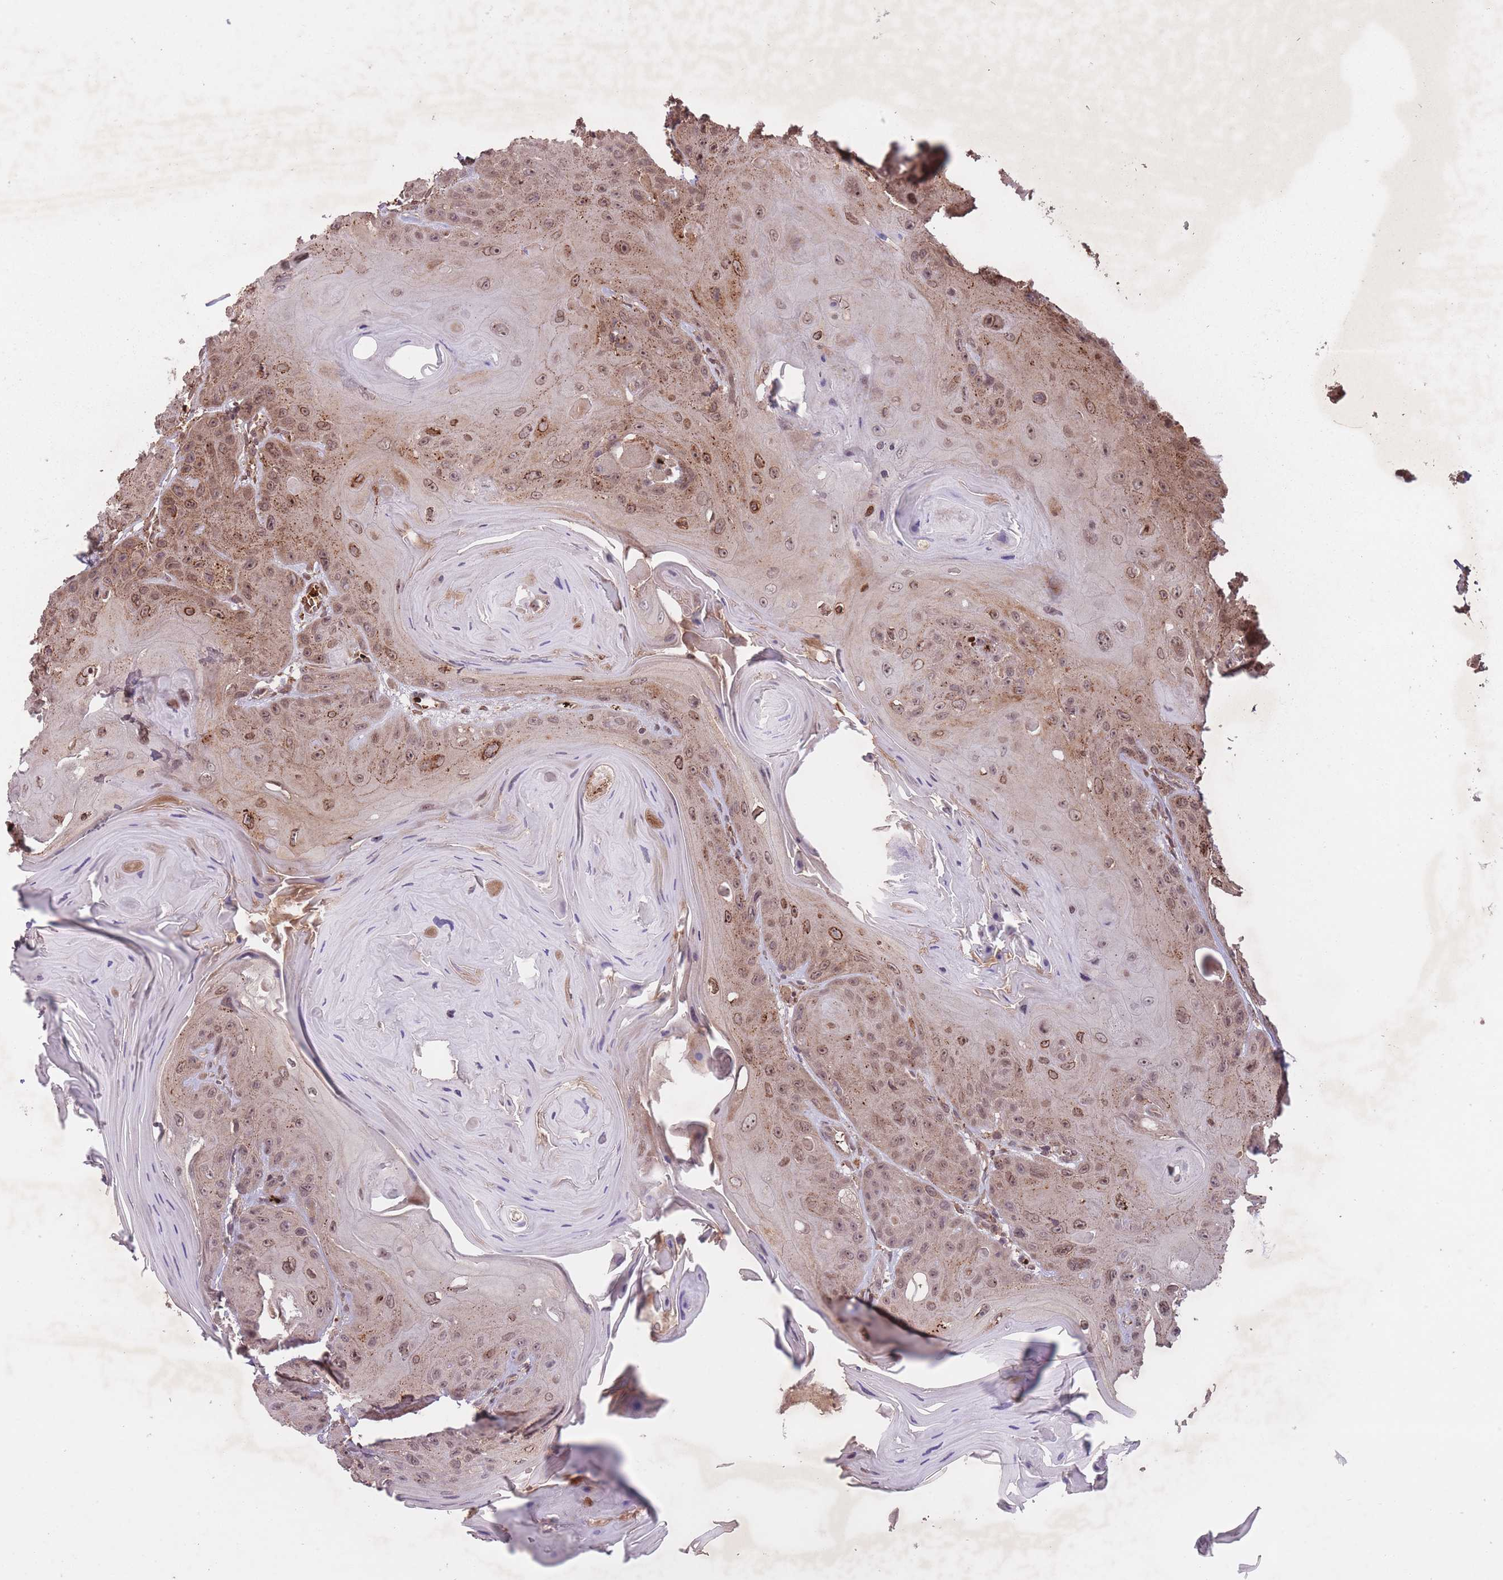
{"staining": {"intensity": "moderate", "quantity": "25%-75%", "location": "cytoplasmic/membranous,nuclear"}, "tissue": "head and neck cancer", "cell_type": "Tumor cells", "image_type": "cancer", "snomed": [{"axis": "morphology", "description": "Squamous cell carcinoma, NOS"}, {"axis": "topography", "description": "Head-Neck"}], "caption": "Protein staining shows moderate cytoplasmic/membranous and nuclear staining in about 25%-75% of tumor cells in head and neck cancer.", "gene": "SECTM1", "patient": {"sex": "female", "age": 59}}